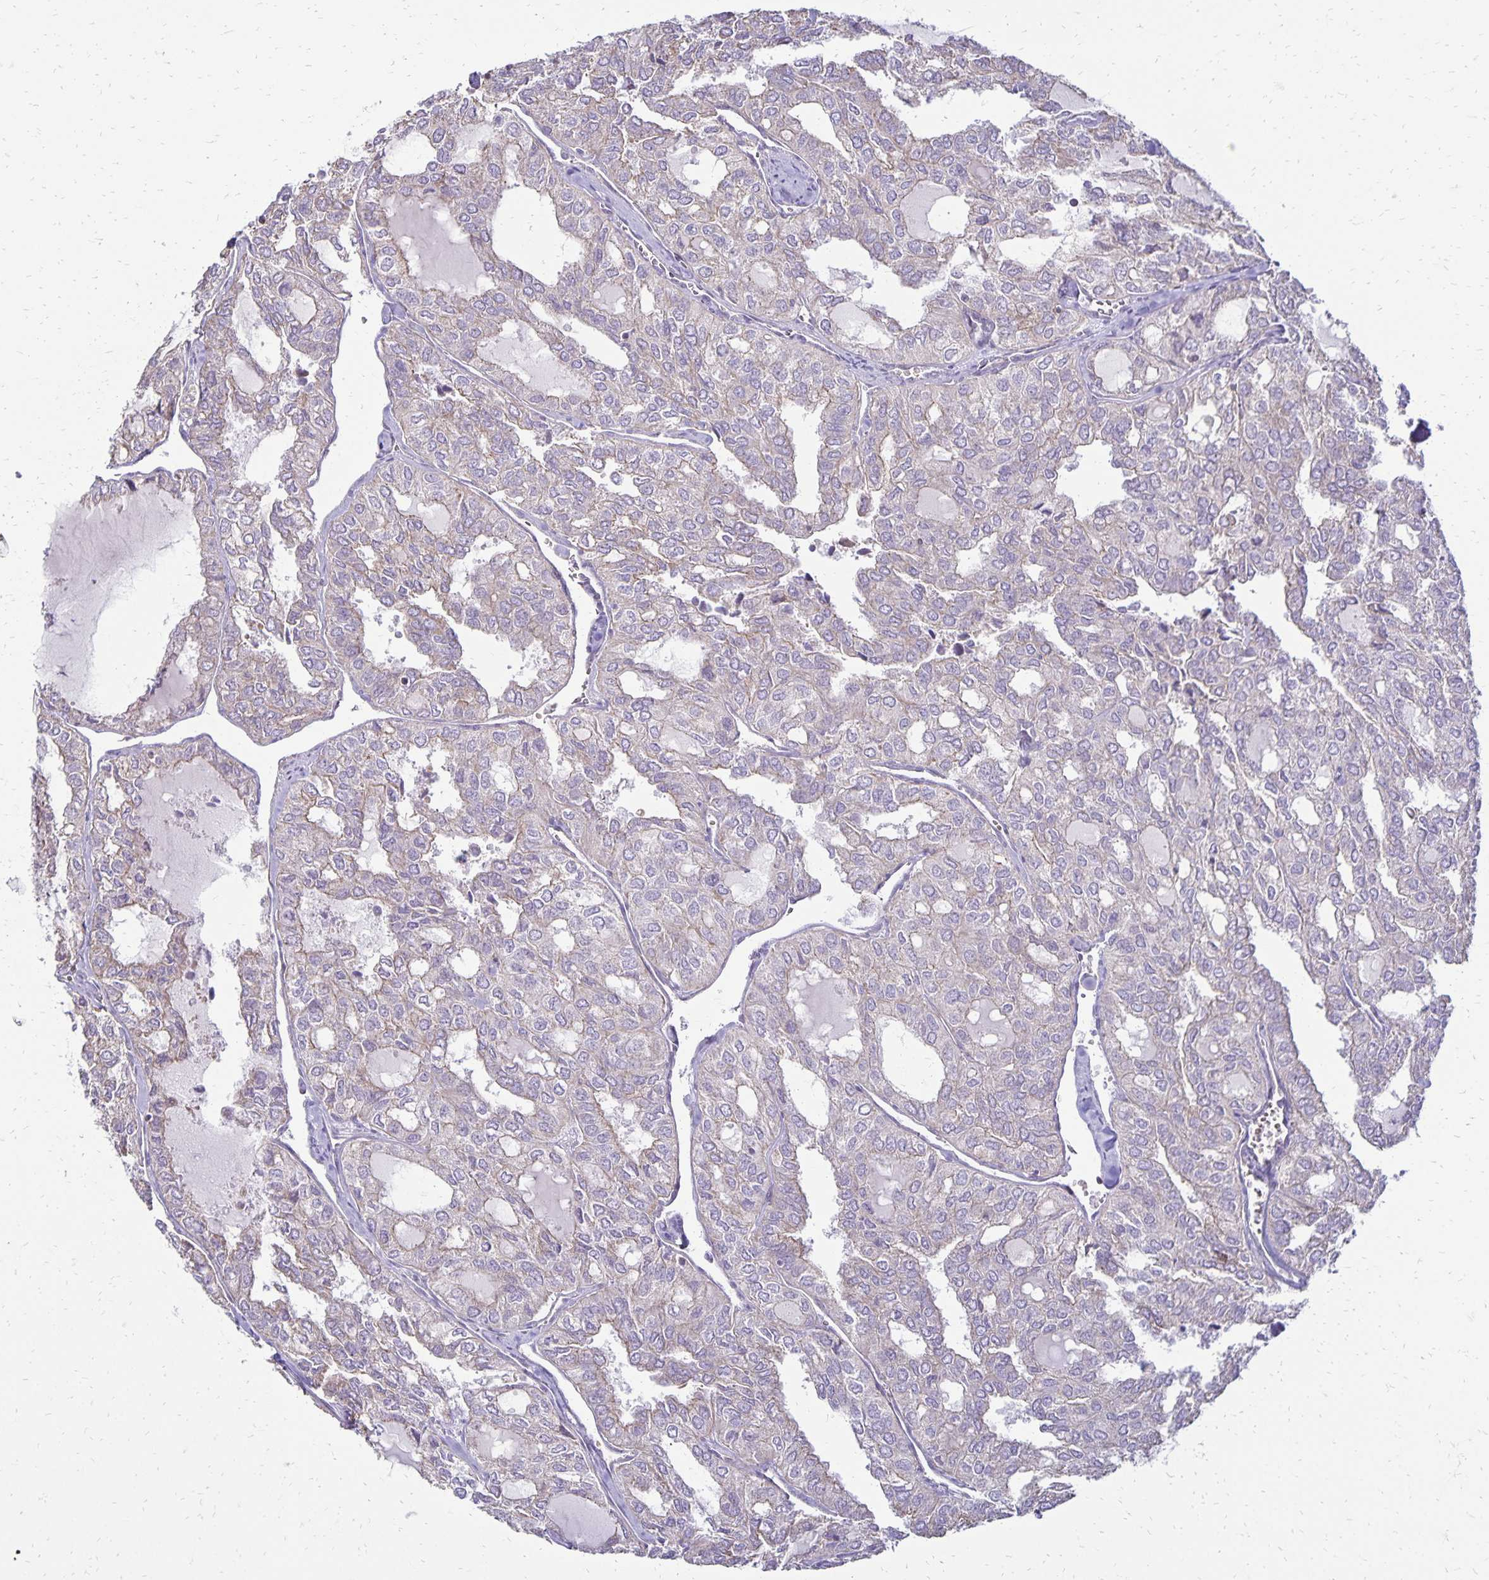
{"staining": {"intensity": "weak", "quantity": "<25%", "location": "cytoplasmic/membranous"}, "tissue": "thyroid cancer", "cell_type": "Tumor cells", "image_type": "cancer", "snomed": [{"axis": "morphology", "description": "Follicular adenoma carcinoma, NOS"}, {"axis": "topography", "description": "Thyroid gland"}], "caption": "DAB immunohistochemical staining of human thyroid follicular adenoma carcinoma shows no significant staining in tumor cells. Nuclei are stained in blue.", "gene": "FN3K", "patient": {"sex": "male", "age": 75}}